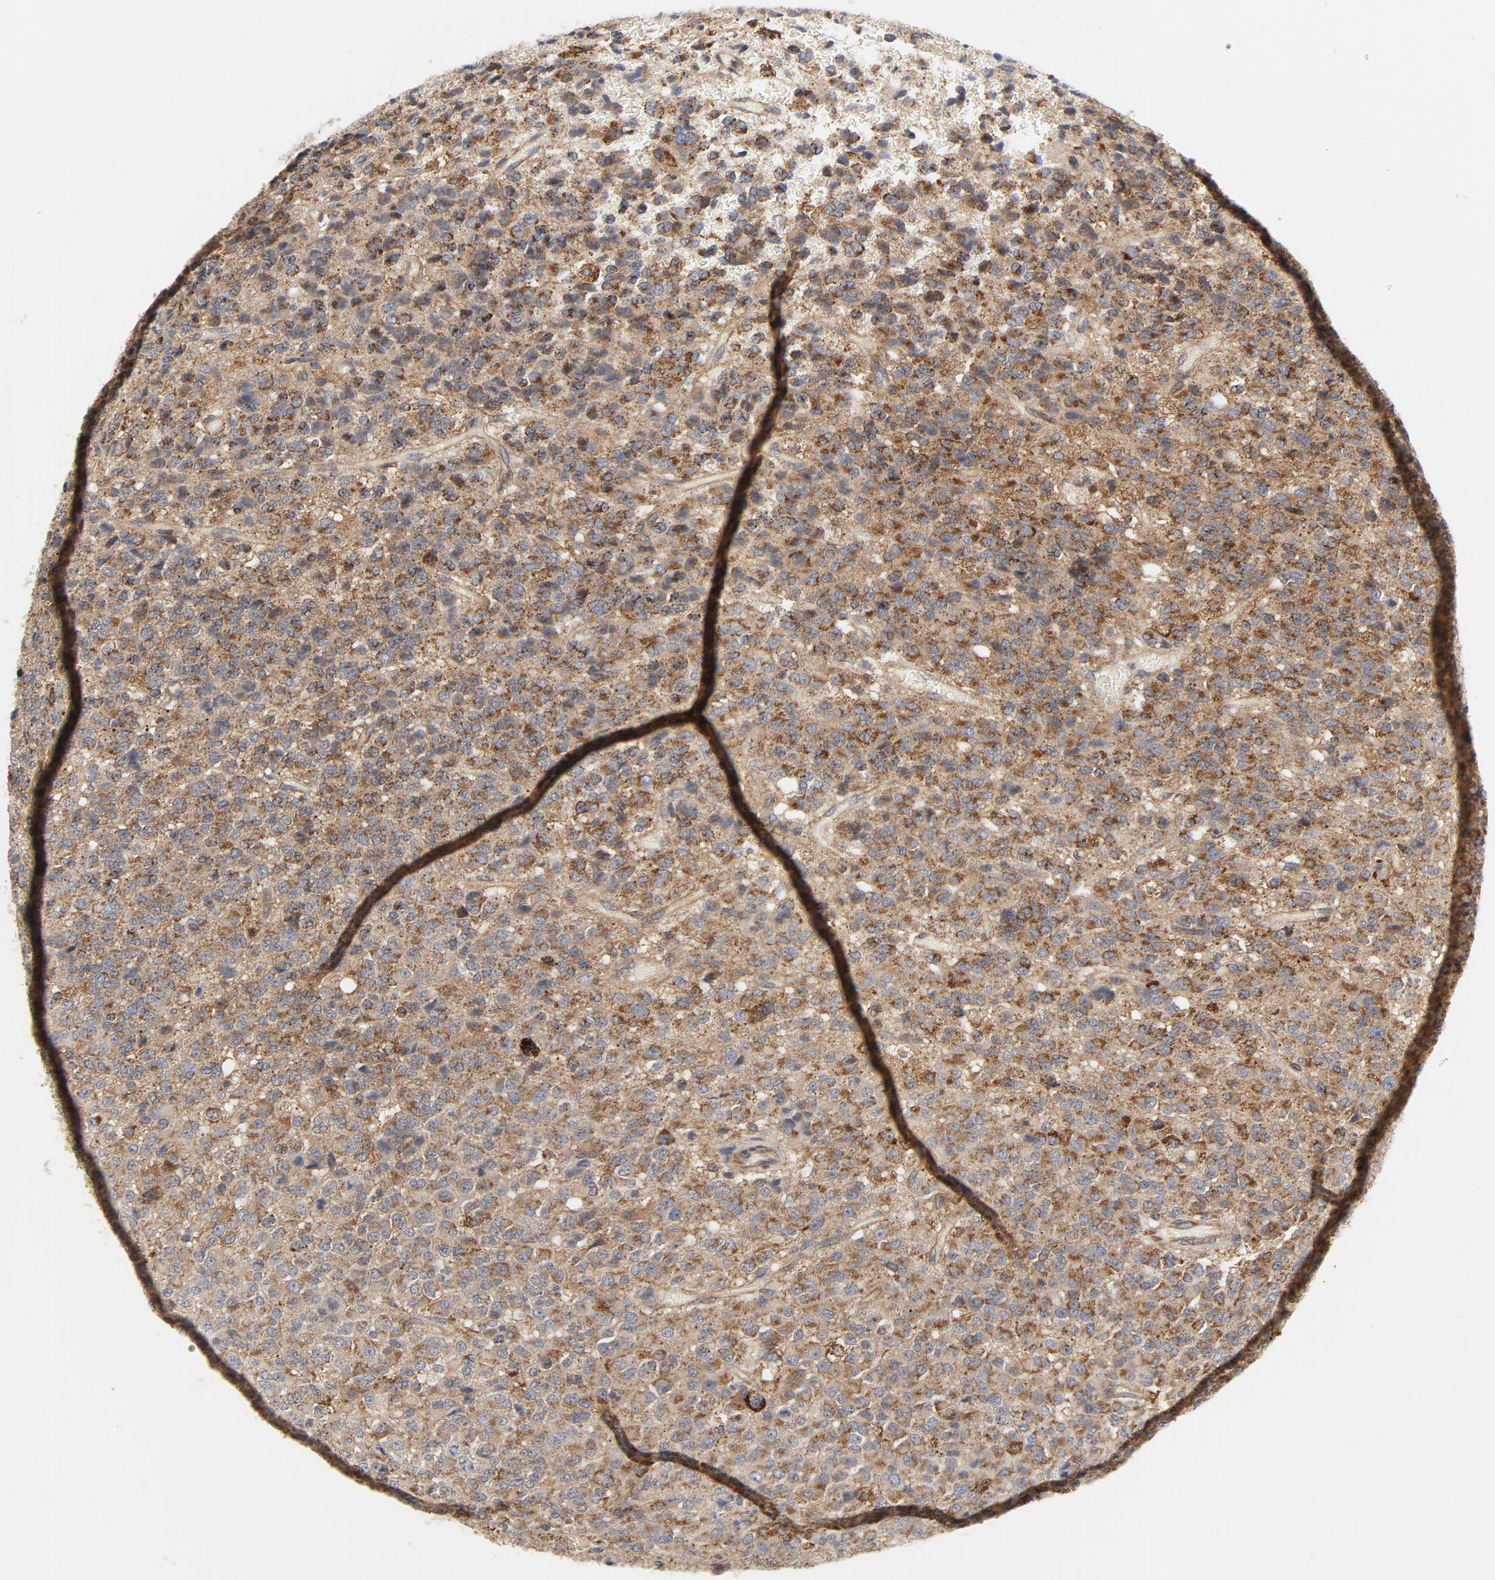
{"staining": {"intensity": "moderate", "quantity": ">75%", "location": "cytoplasmic/membranous"}, "tissue": "glioma", "cell_type": "Tumor cells", "image_type": "cancer", "snomed": [{"axis": "morphology", "description": "Glioma, malignant, High grade"}, {"axis": "topography", "description": "pancreas cauda"}], "caption": "Brown immunohistochemical staining in glioma demonstrates moderate cytoplasmic/membranous positivity in approximately >75% of tumor cells.", "gene": "RAPGEF4", "patient": {"sex": "male", "age": 60}}